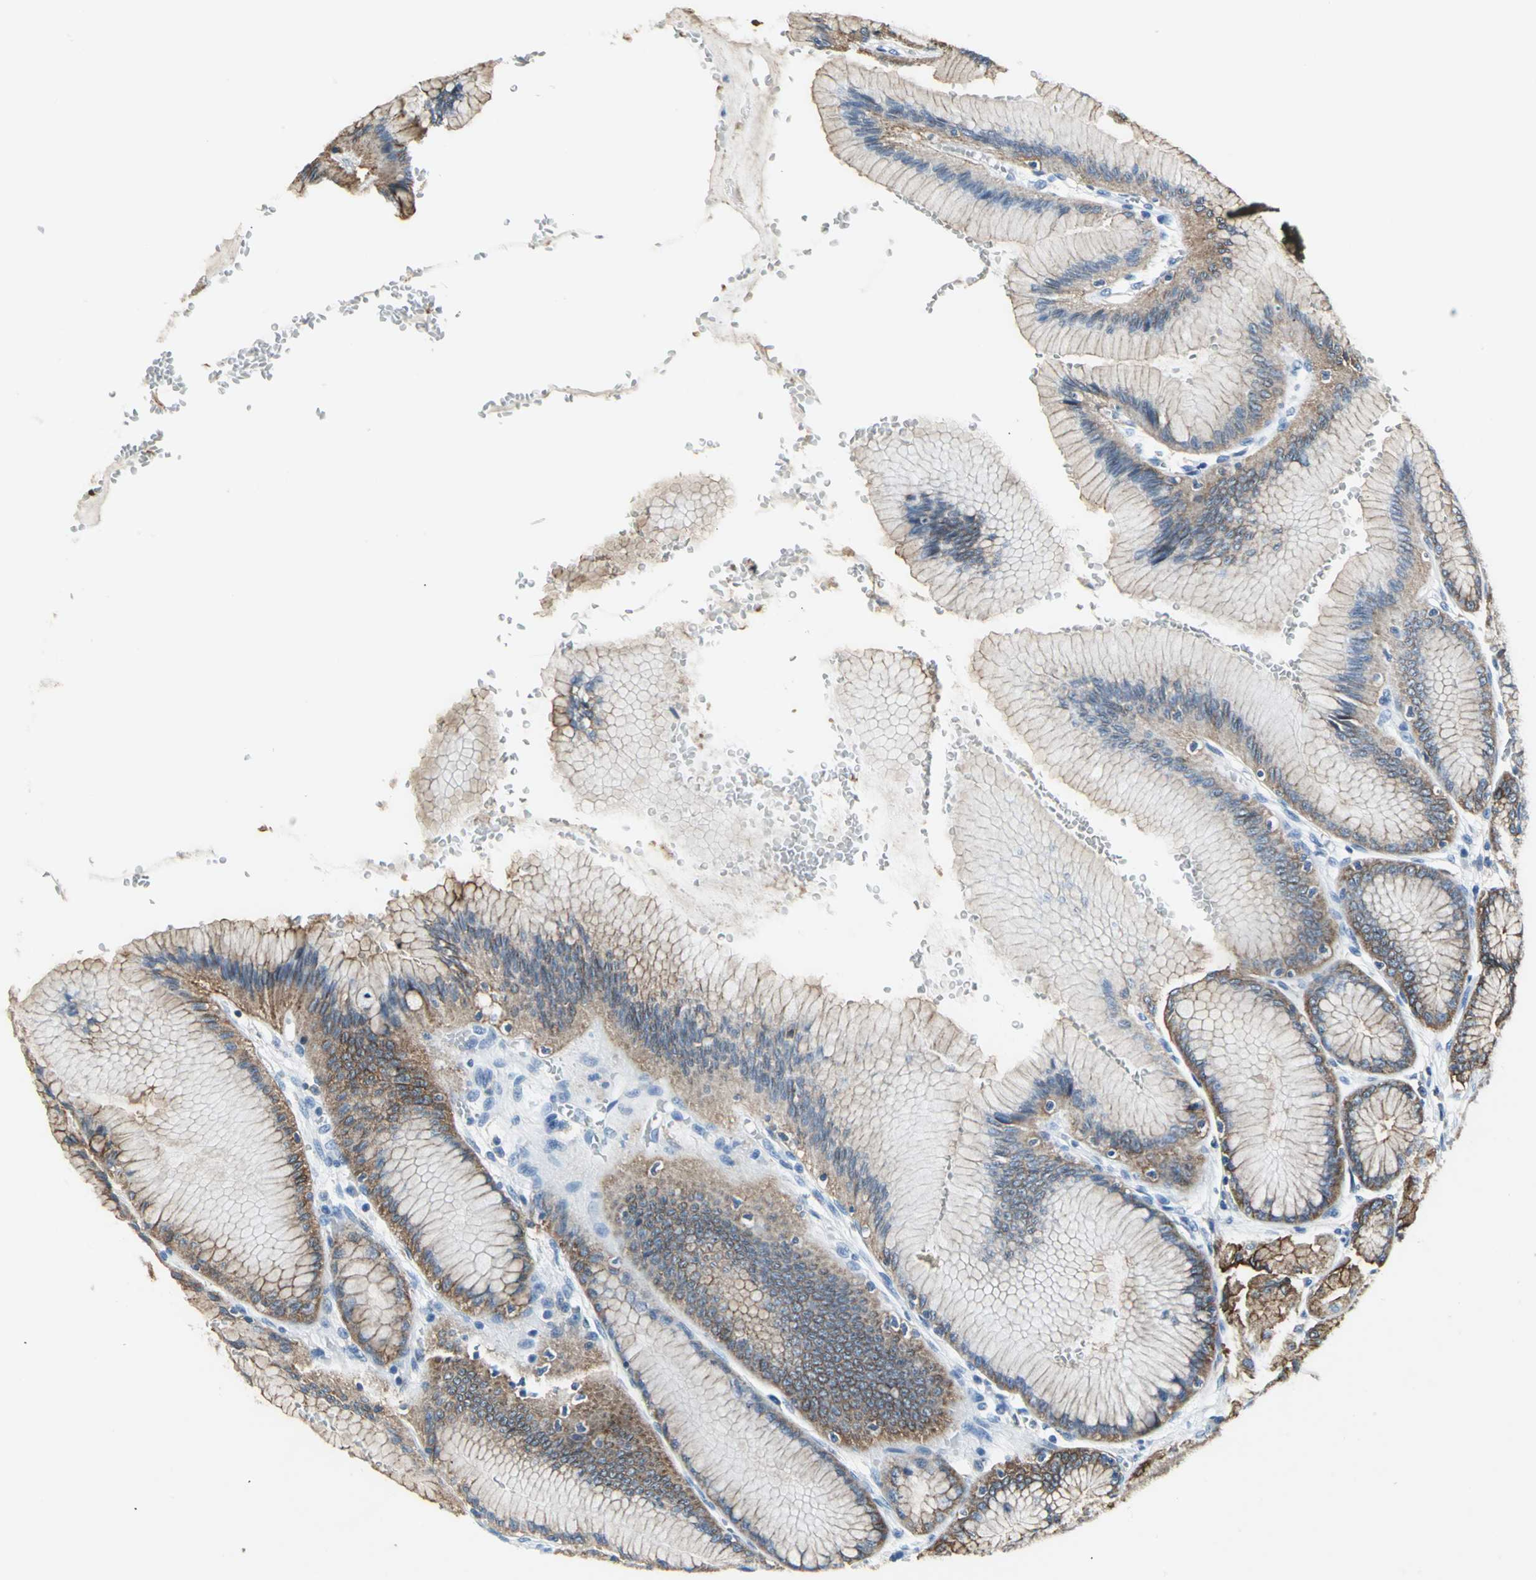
{"staining": {"intensity": "moderate", "quantity": "25%-75%", "location": "cytoplasmic/membranous"}, "tissue": "stomach", "cell_type": "Glandular cells", "image_type": "normal", "snomed": [{"axis": "morphology", "description": "Normal tissue, NOS"}, {"axis": "morphology", "description": "Adenocarcinoma, NOS"}, {"axis": "topography", "description": "Stomach"}, {"axis": "topography", "description": "Stomach, lower"}], "caption": "A histopathology image showing moderate cytoplasmic/membranous staining in approximately 25%-75% of glandular cells in unremarkable stomach, as visualized by brown immunohistochemical staining.", "gene": "IQGAP2", "patient": {"sex": "female", "age": 65}}